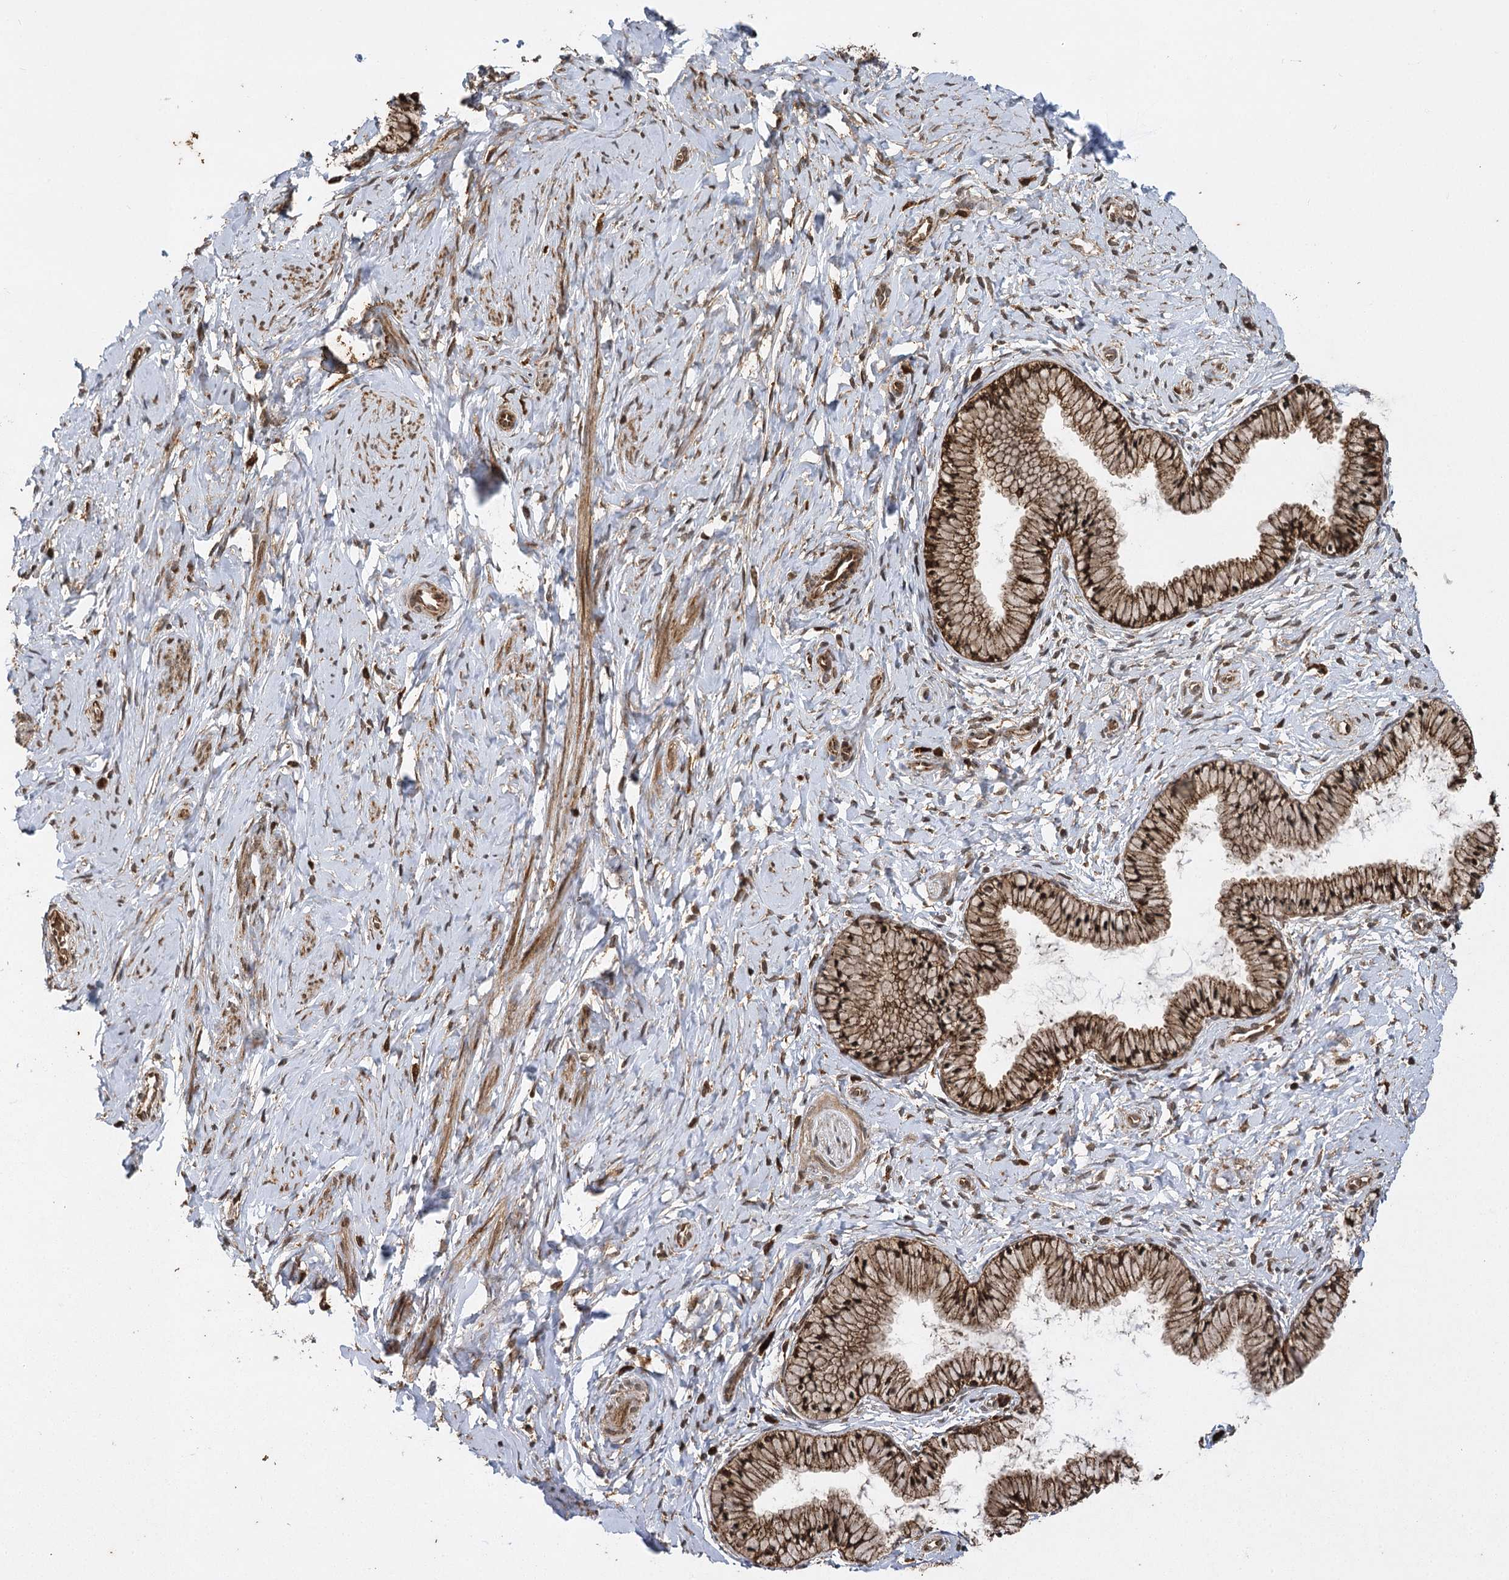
{"staining": {"intensity": "strong", "quantity": ">75%", "location": "cytoplasmic/membranous,nuclear"}, "tissue": "cervix", "cell_type": "Glandular cells", "image_type": "normal", "snomed": [{"axis": "morphology", "description": "Normal tissue, NOS"}, {"axis": "topography", "description": "Cervix"}], "caption": "Cervix stained for a protein demonstrates strong cytoplasmic/membranous,nuclear positivity in glandular cells. (DAB (3,3'-diaminobenzidine) IHC, brown staining for protein, blue staining for nuclei).", "gene": "IL11RA", "patient": {"sex": "female", "age": 33}}